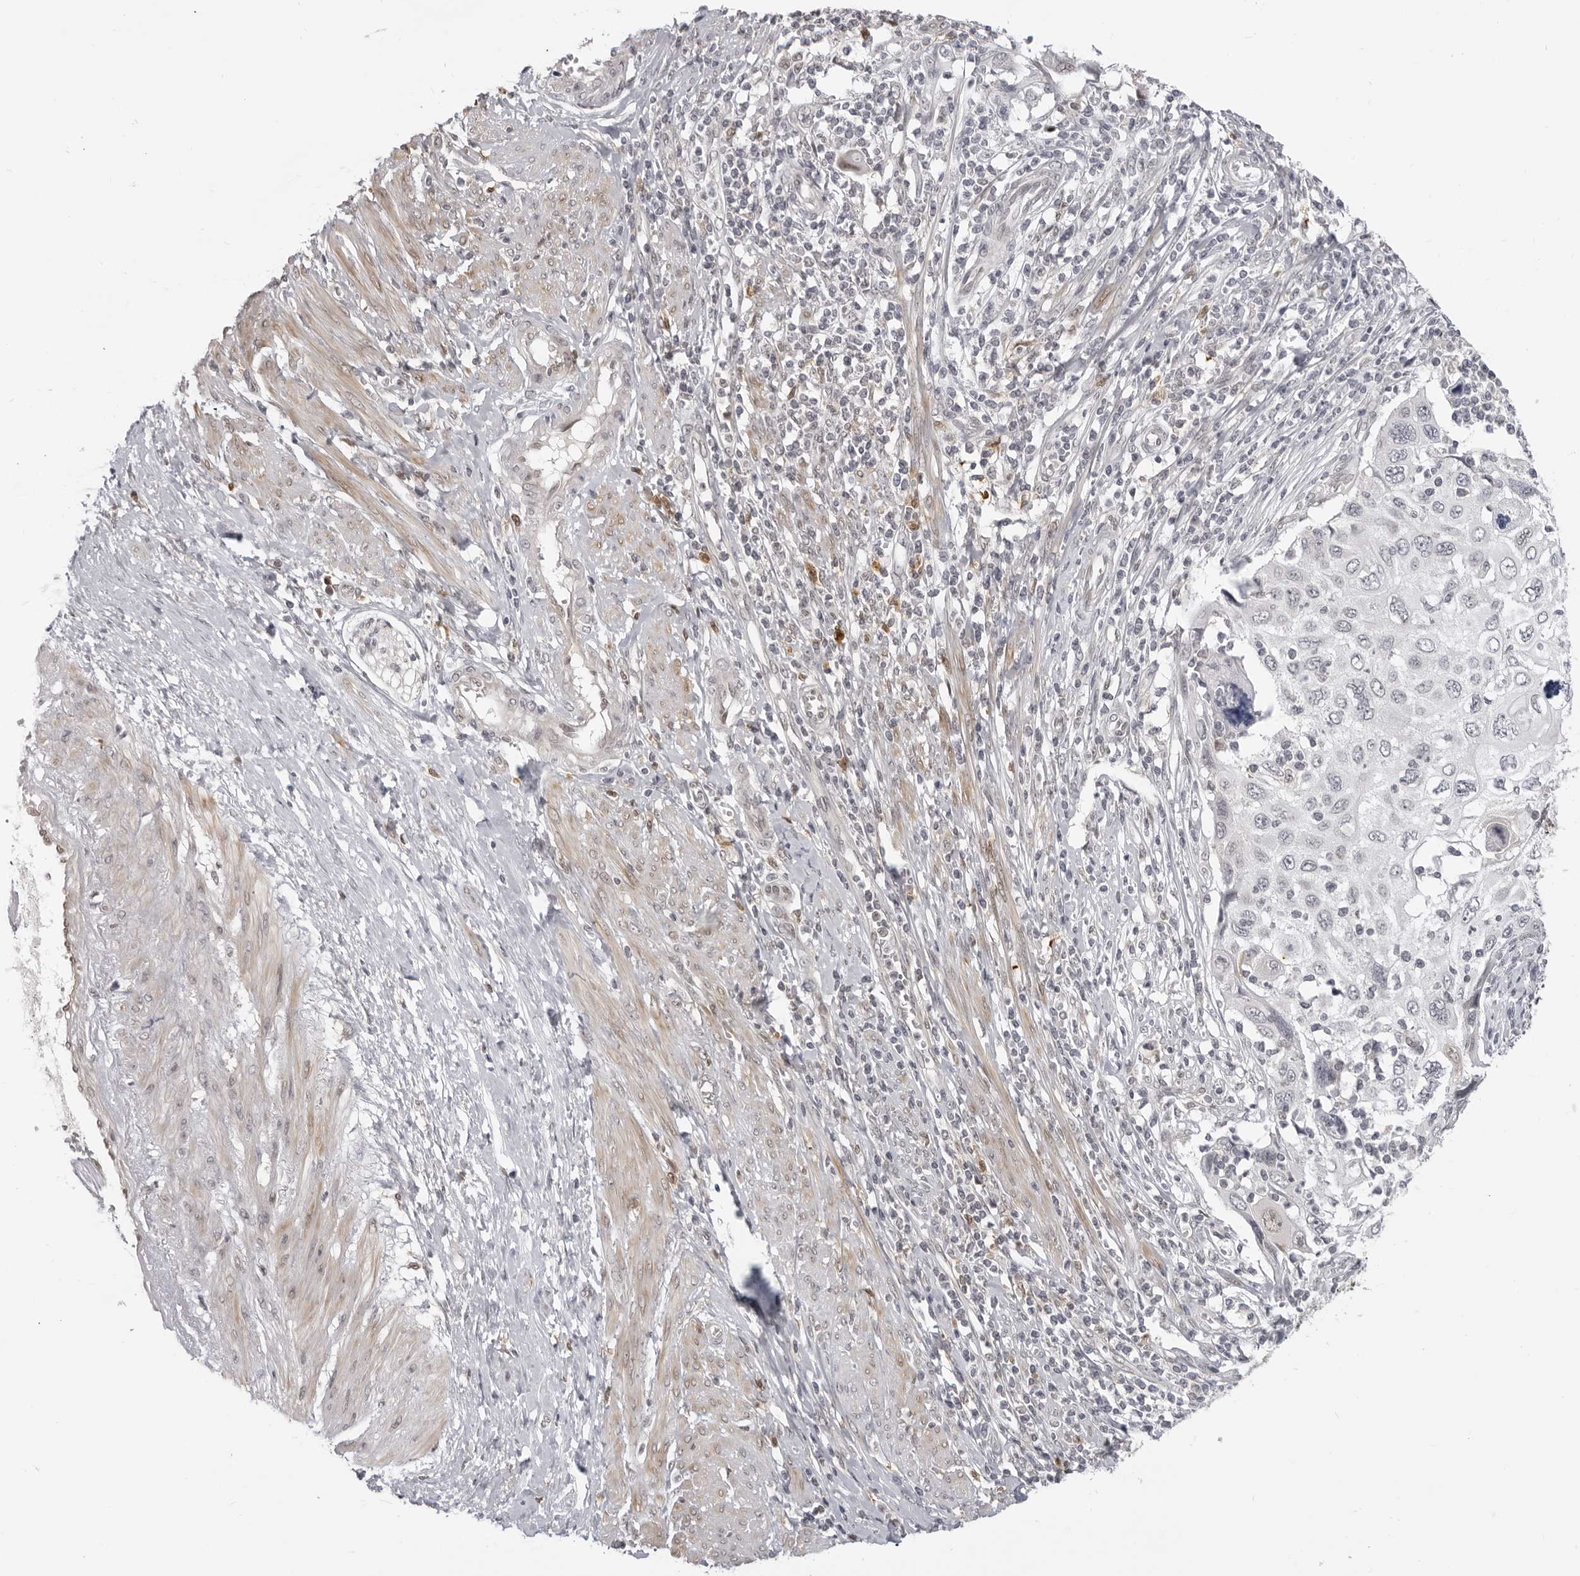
{"staining": {"intensity": "weak", "quantity": "<25%", "location": "nuclear"}, "tissue": "cervical cancer", "cell_type": "Tumor cells", "image_type": "cancer", "snomed": [{"axis": "morphology", "description": "Squamous cell carcinoma, NOS"}, {"axis": "topography", "description": "Cervix"}], "caption": "Protein analysis of cervical cancer (squamous cell carcinoma) shows no significant positivity in tumor cells.", "gene": "SRGAP2", "patient": {"sex": "female", "age": 70}}